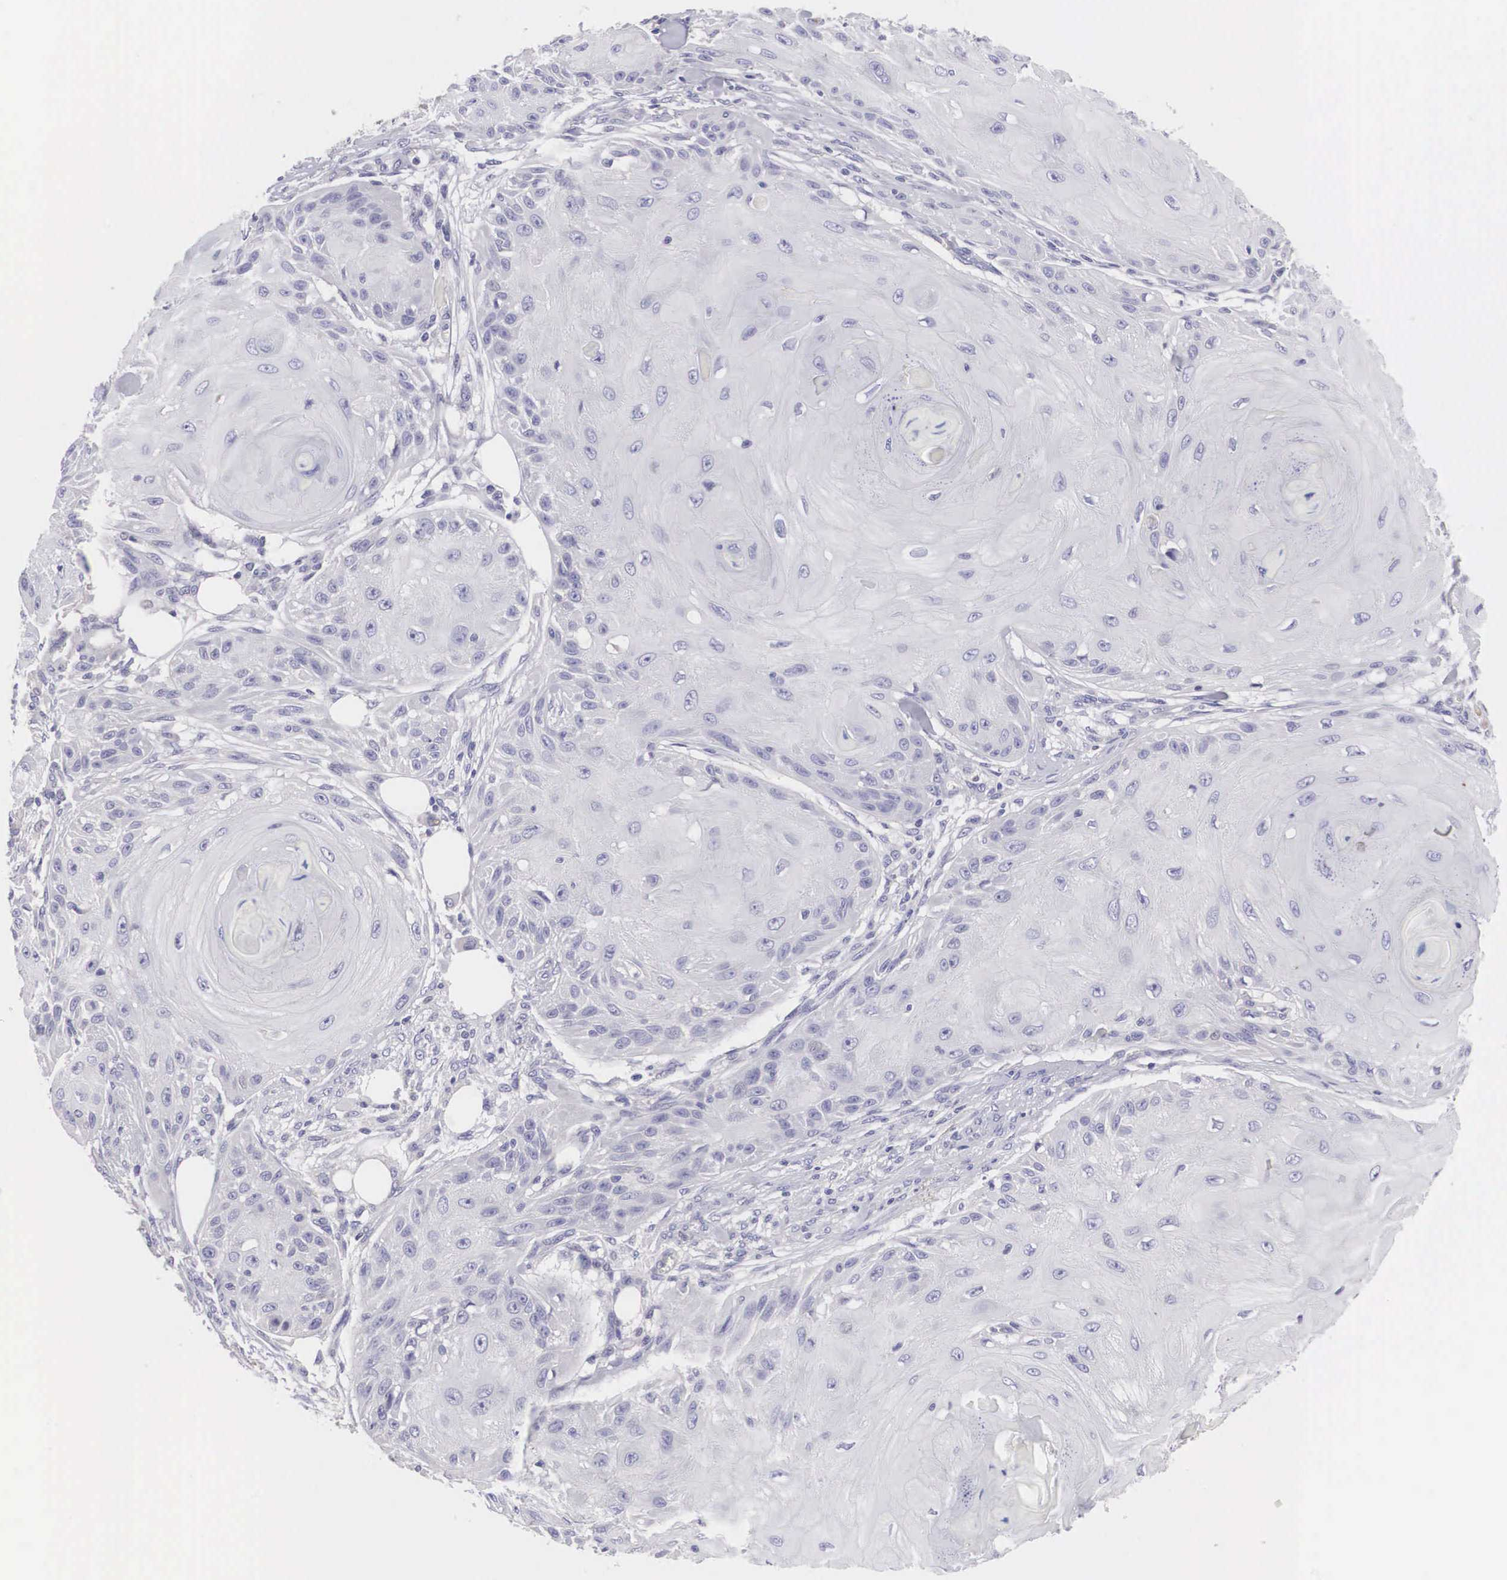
{"staining": {"intensity": "negative", "quantity": "none", "location": "none"}, "tissue": "skin cancer", "cell_type": "Tumor cells", "image_type": "cancer", "snomed": [{"axis": "morphology", "description": "Squamous cell carcinoma, NOS"}, {"axis": "topography", "description": "Skin"}], "caption": "Micrograph shows no protein expression in tumor cells of squamous cell carcinoma (skin) tissue. (DAB IHC, high magnification).", "gene": "CLU", "patient": {"sex": "female", "age": 88}}